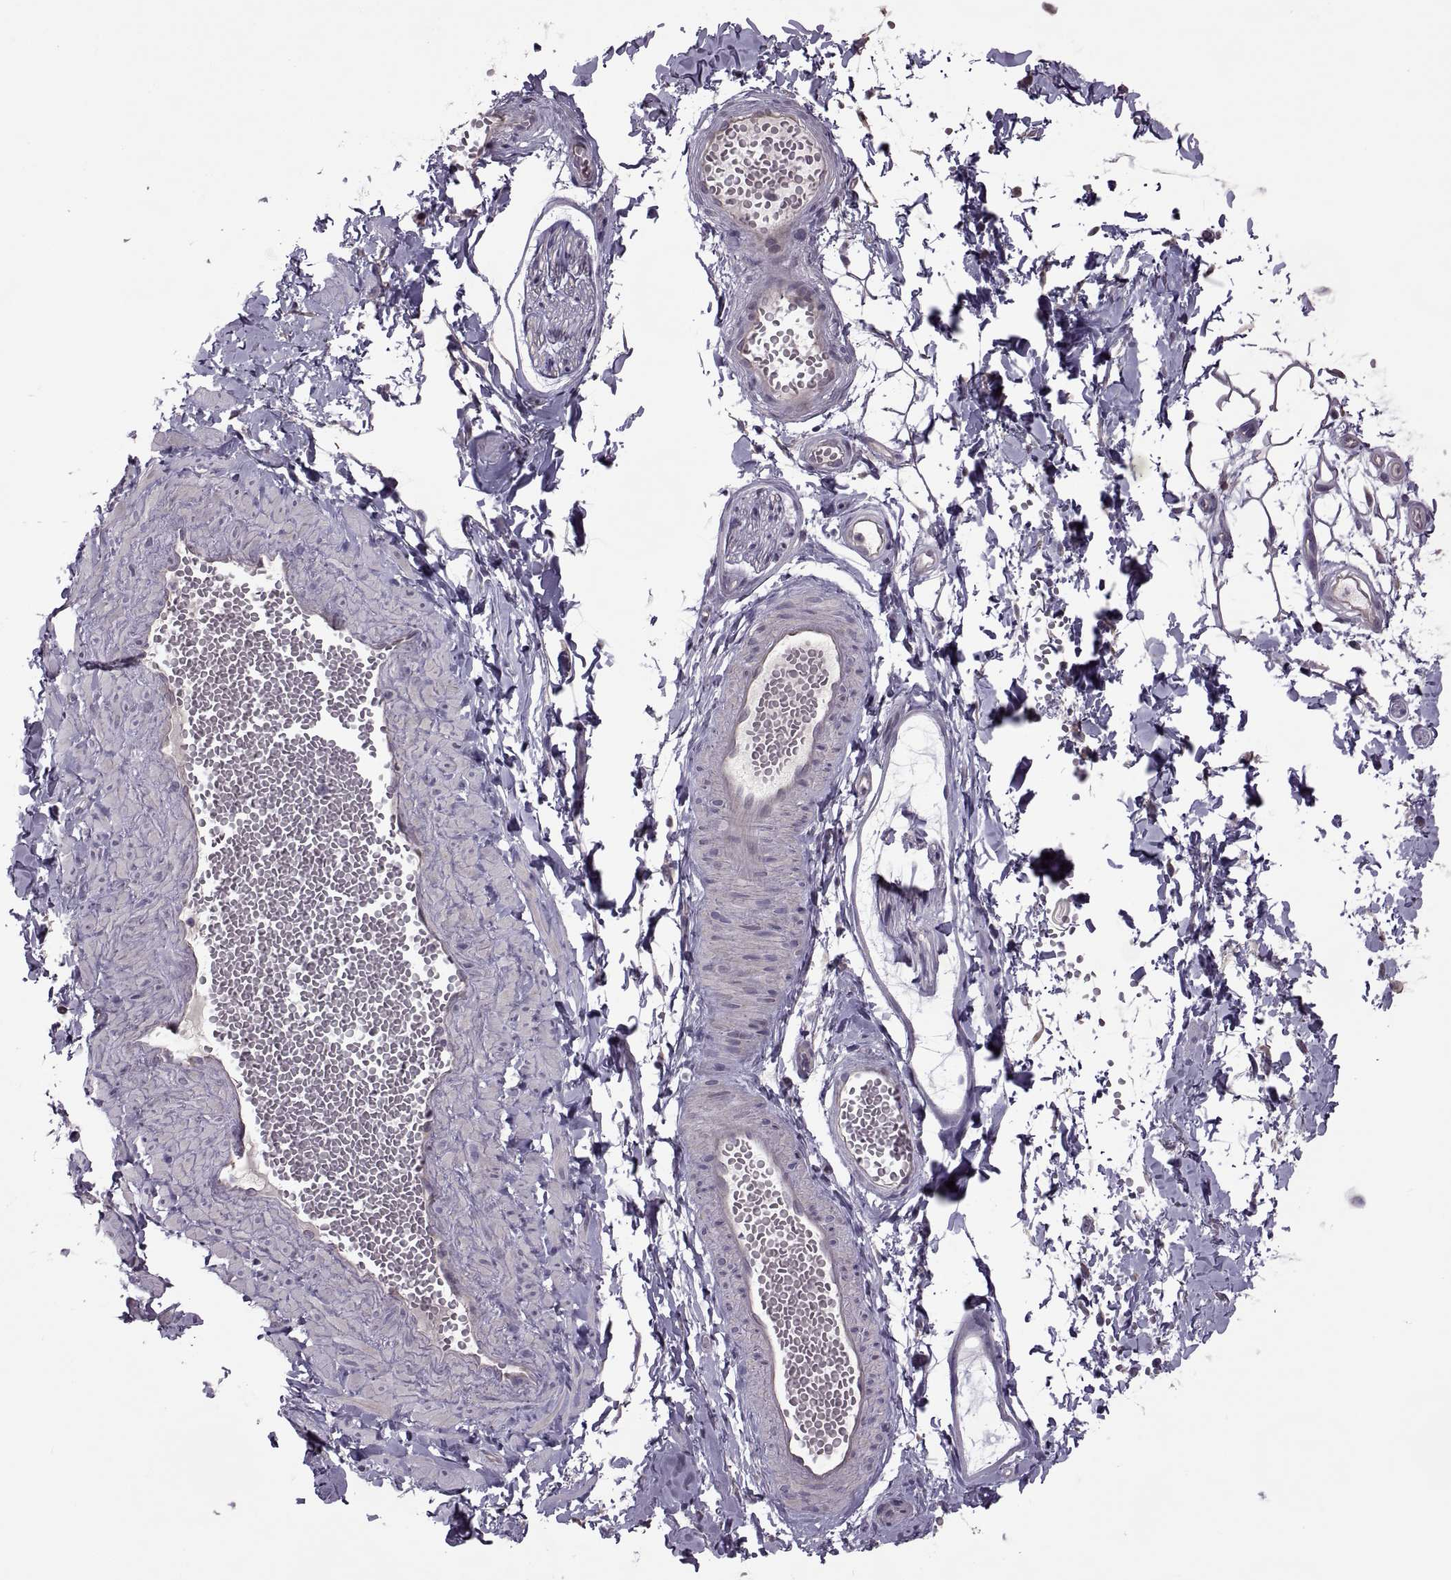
{"staining": {"intensity": "negative", "quantity": "none", "location": "none"}, "tissue": "adipose tissue", "cell_type": "Adipocytes", "image_type": "normal", "snomed": [{"axis": "morphology", "description": "Normal tissue, NOS"}, {"axis": "topography", "description": "Smooth muscle"}, {"axis": "topography", "description": "Peripheral nerve tissue"}], "caption": "Immunohistochemistry photomicrograph of unremarkable adipose tissue stained for a protein (brown), which exhibits no staining in adipocytes. (Brightfield microscopy of DAB (3,3'-diaminobenzidine) IHC at high magnification).", "gene": "ODF3", "patient": {"sex": "male", "age": 22}}